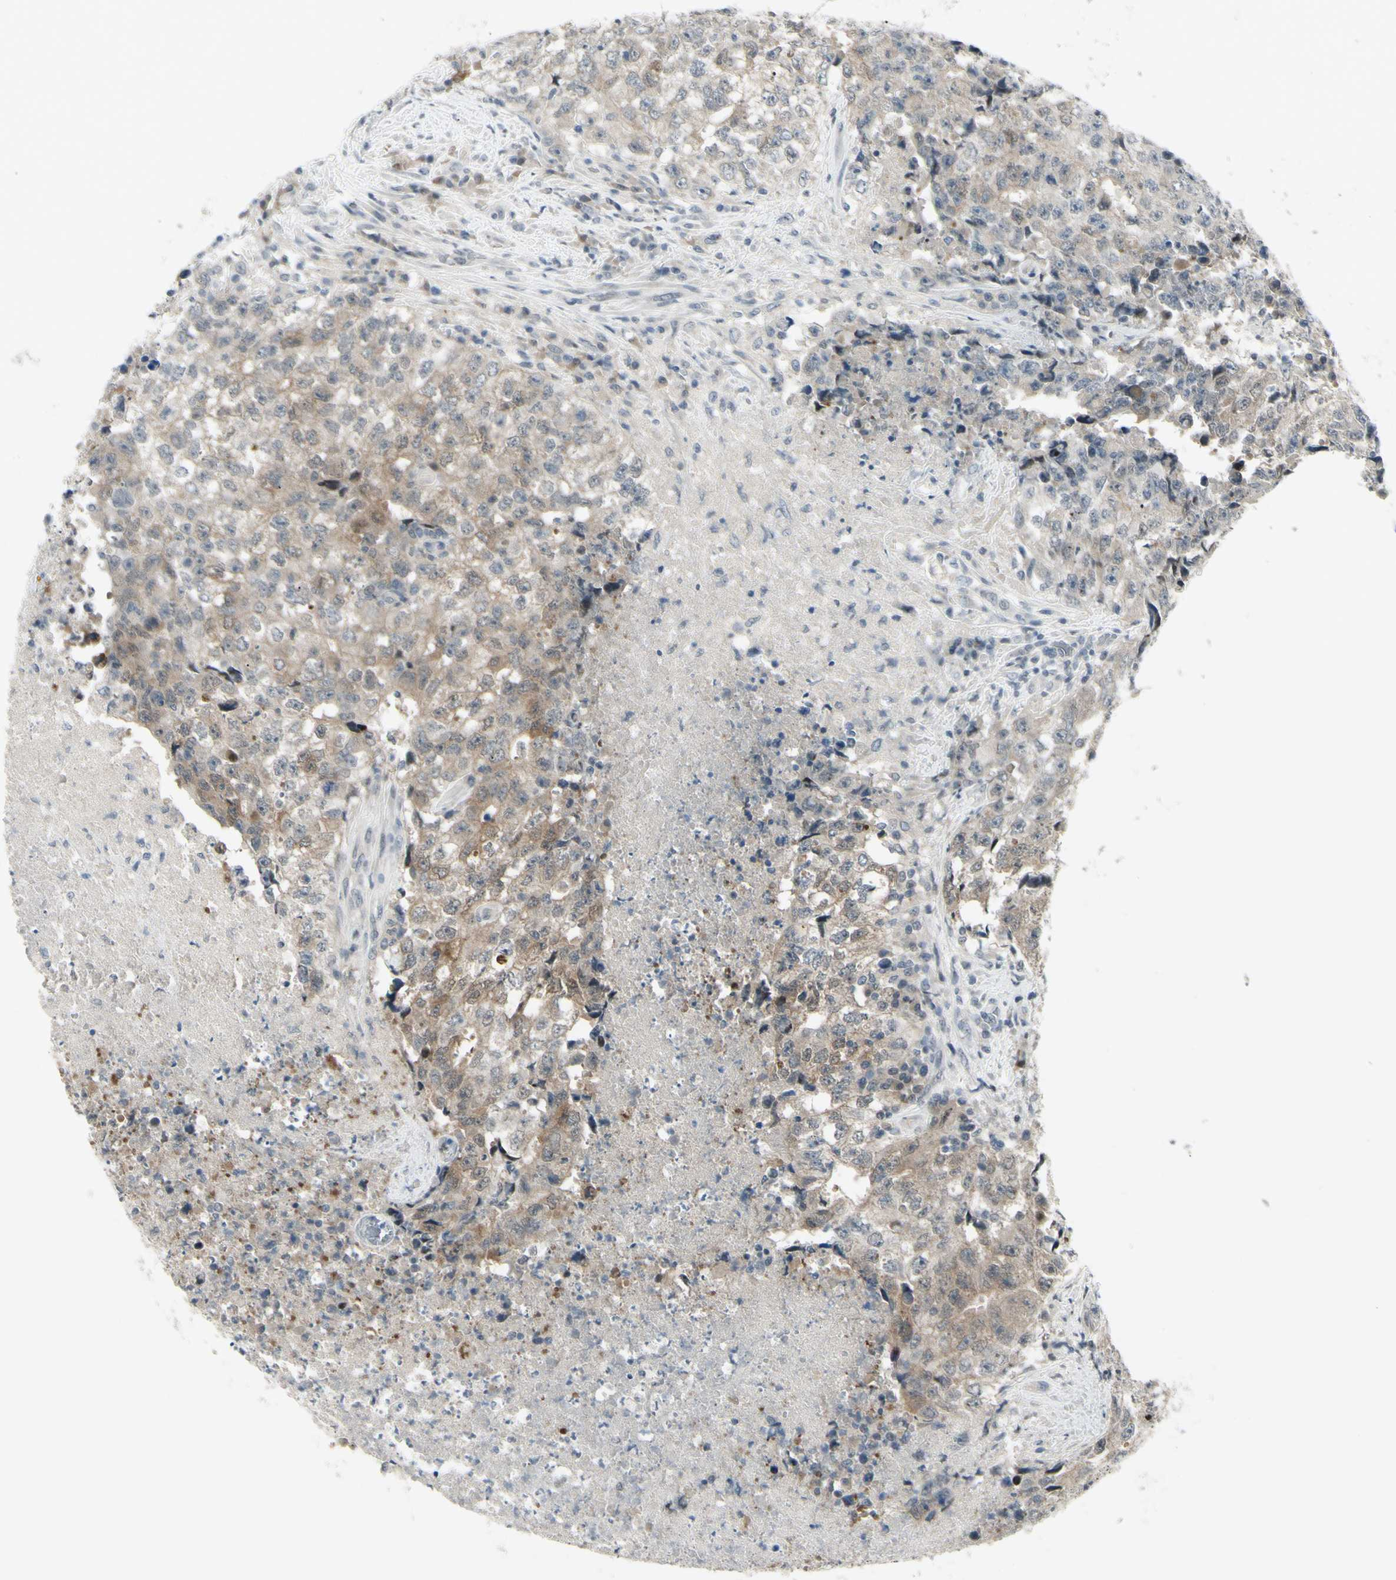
{"staining": {"intensity": "weak", "quantity": ">75%", "location": "cytoplasmic/membranous"}, "tissue": "testis cancer", "cell_type": "Tumor cells", "image_type": "cancer", "snomed": [{"axis": "morphology", "description": "Necrosis, NOS"}, {"axis": "morphology", "description": "Carcinoma, Embryonal, NOS"}, {"axis": "topography", "description": "Testis"}], "caption": "Brown immunohistochemical staining in human testis embryonal carcinoma shows weak cytoplasmic/membranous staining in about >75% of tumor cells.", "gene": "ETNK1", "patient": {"sex": "male", "age": 19}}